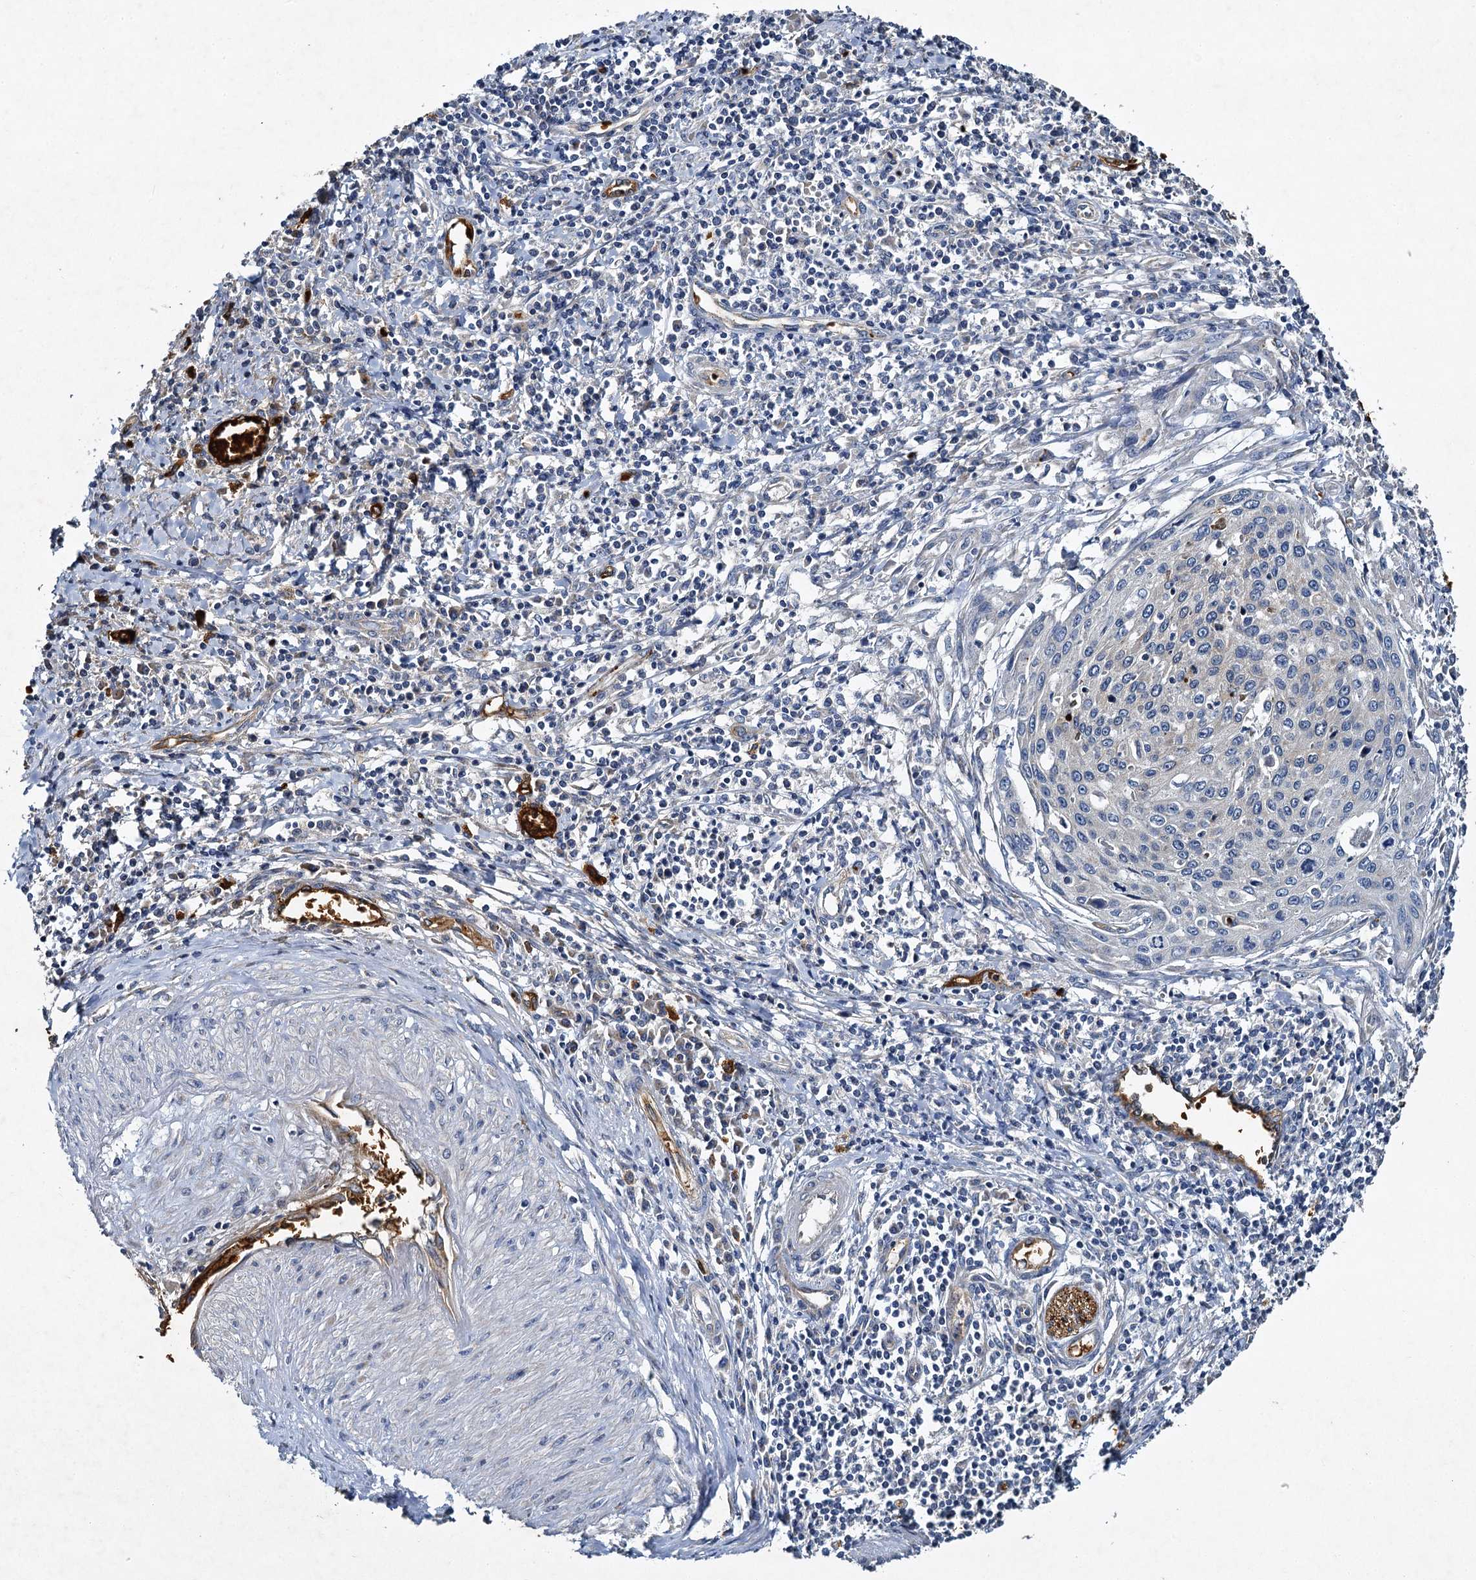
{"staining": {"intensity": "negative", "quantity": "none", "location": "none"}, "tissue": "cervical cancer", "cell_type": "Tumor cells", "image_type": "cancer", "snomed": [{"axis": "morphology", "description": "Squamous cell carcinoma, NOS"}, {"axis": "topography", "description": "Cervix"}], "caption": "Immunohistochemical staining of human cervical squamous cell carcinoma displays no significant expression in tumor cells.", "gene": "BCS1L", "patient": {"sex": "female", "age": 32}}